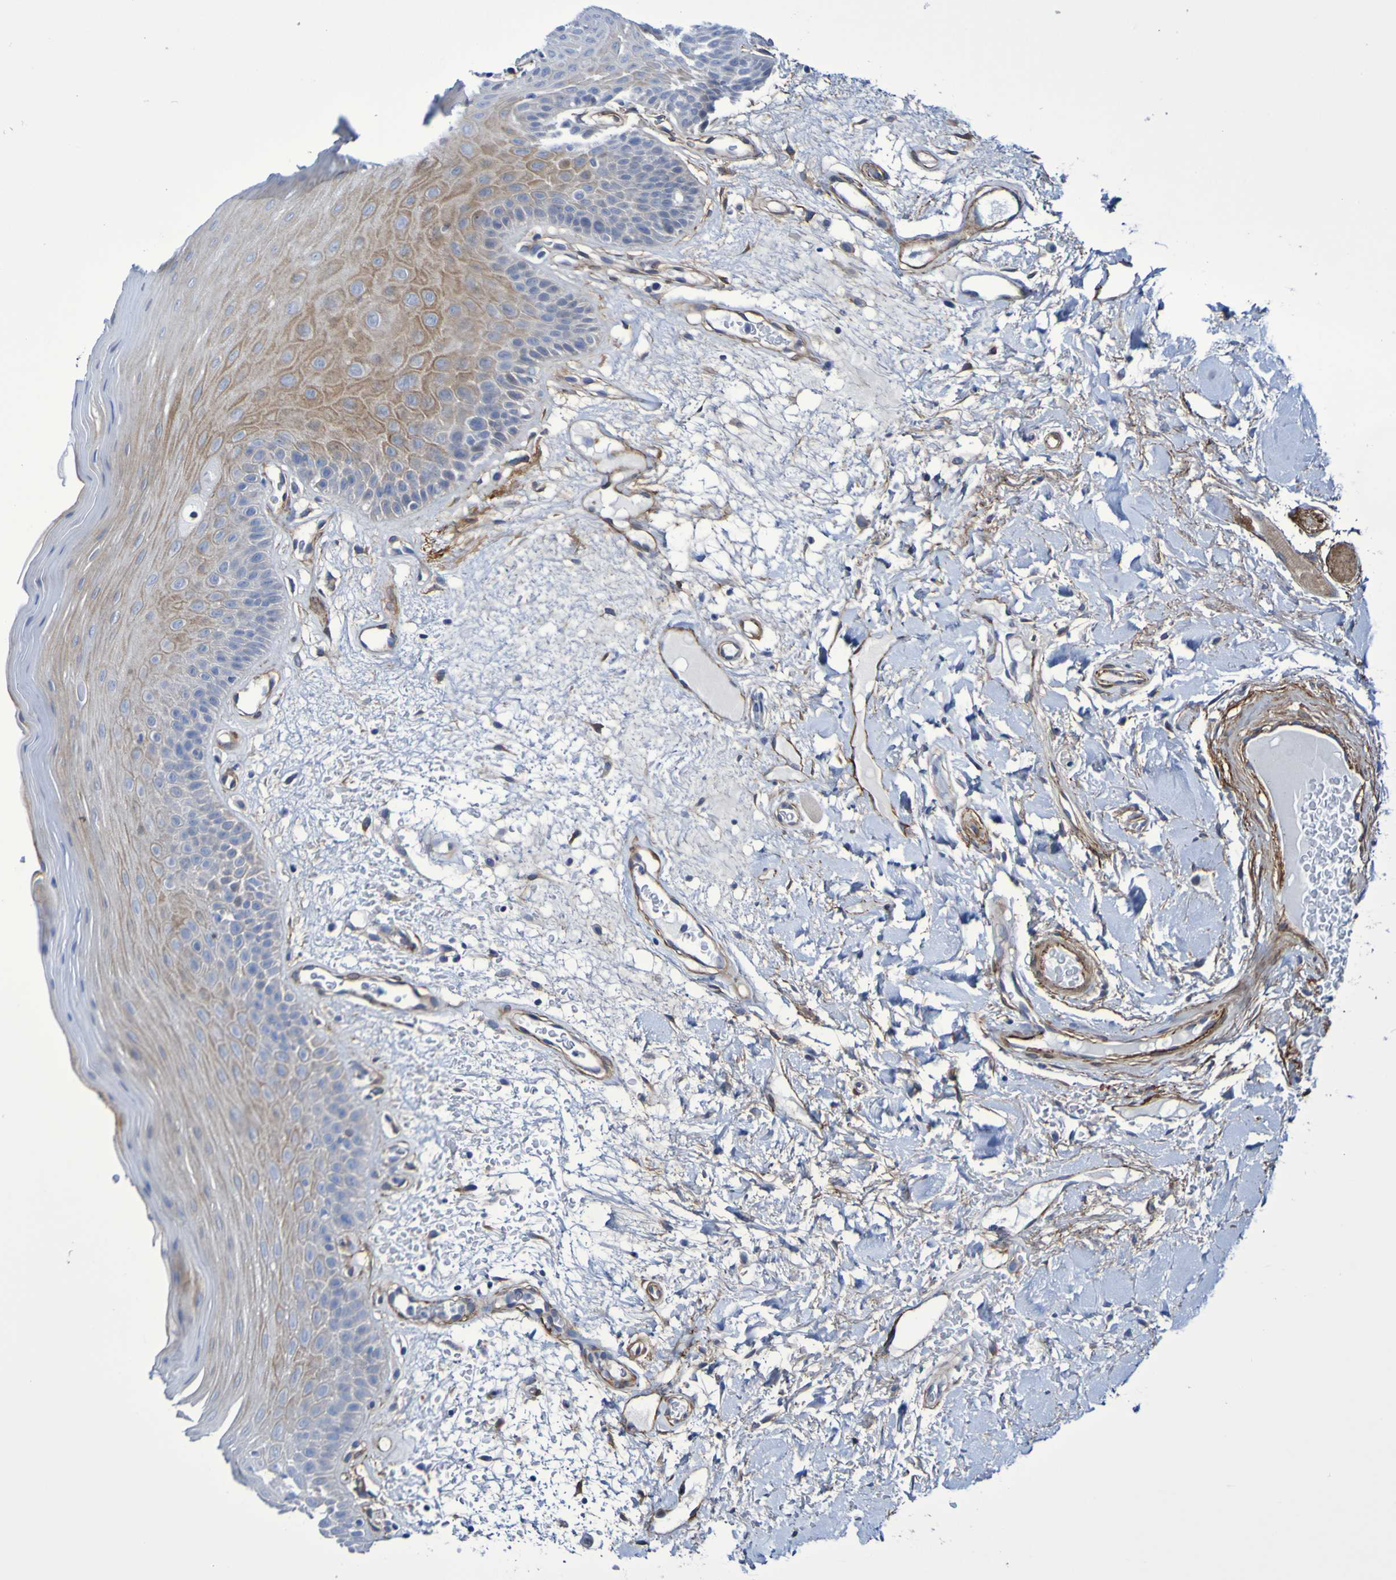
{"staining": {"intensity": "moderate", "quantity": "25%-75%", "location": "cytoplasmic/membranous"}, "tissue": "oral mucosa", "cell_type": "Squamous epithelial cells", "image_type": "normal", "snomed": [{"axis": "morphology", "description": "Normal tissue, NOS"}, {"axis": "morphology", "description": "Squamous cell carcinoma, NOS"}, {"axis": "topography", "description": "Skeletal muscle"}, {"axis": "topography", "description": "Adipose tissue"}, {"axis": "topography", "description": "Vascular tissue"}, {"axis": "topography", "description": "Oral tissue"}, {"axis": "topography", "description": "Peripheral nerve tissue"}, {"axis": "topography", "description": "Head-Neck"}], "caption": "Immunohistochemical staining of unremarkable human oral mucosa demonstrates 25%-75% levels of moderate cytoplasmic/membranous protein staining in about 25%-75% of squamous epithelial cells.", "gene": "LPP", "patient": {"sex": "male", "age": 71}}